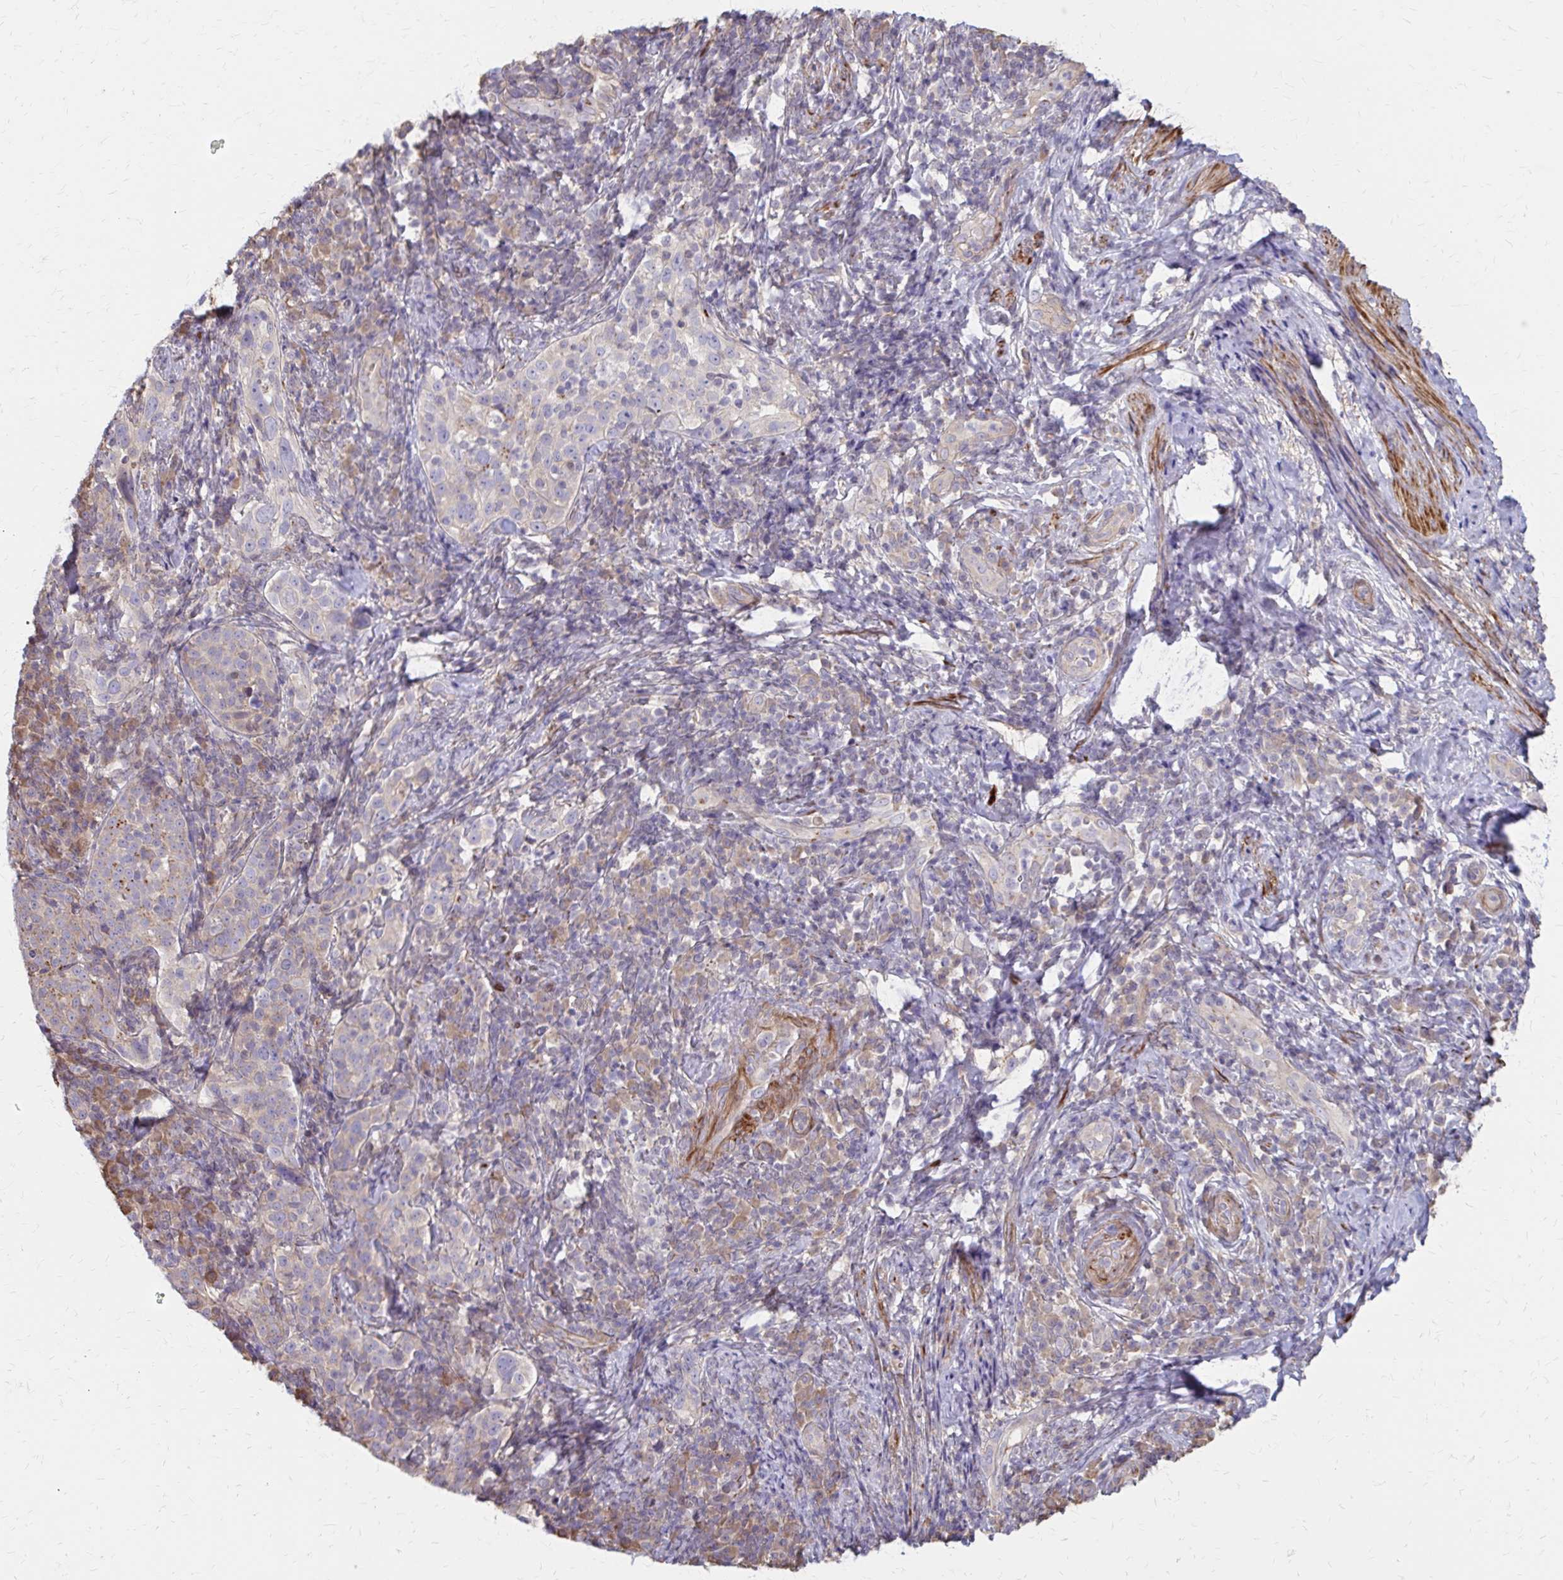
{"staining": {"intensity": "moderate", "quantity": "<25%", "location": "cytoplasmic/membranous"}, "tissue": "cervical cancer", "cell_type": "Tumor cells", "image_type": "cancer", "snomed": [{"axis": "morphology", "description": "Squamous cell carcinoma, NOS"}, {"axis": "topography", "description": "Cervix"}], "caption": "Immunohistochemical staining of squamous cell carcinoma (cervical) demonstrates low levels of moderate cytoplasmic/membranous protein expression in approximately <25% of tumor cells.", "gene": "IFI44L", "patient": {"sex": "female", "age": 75}}